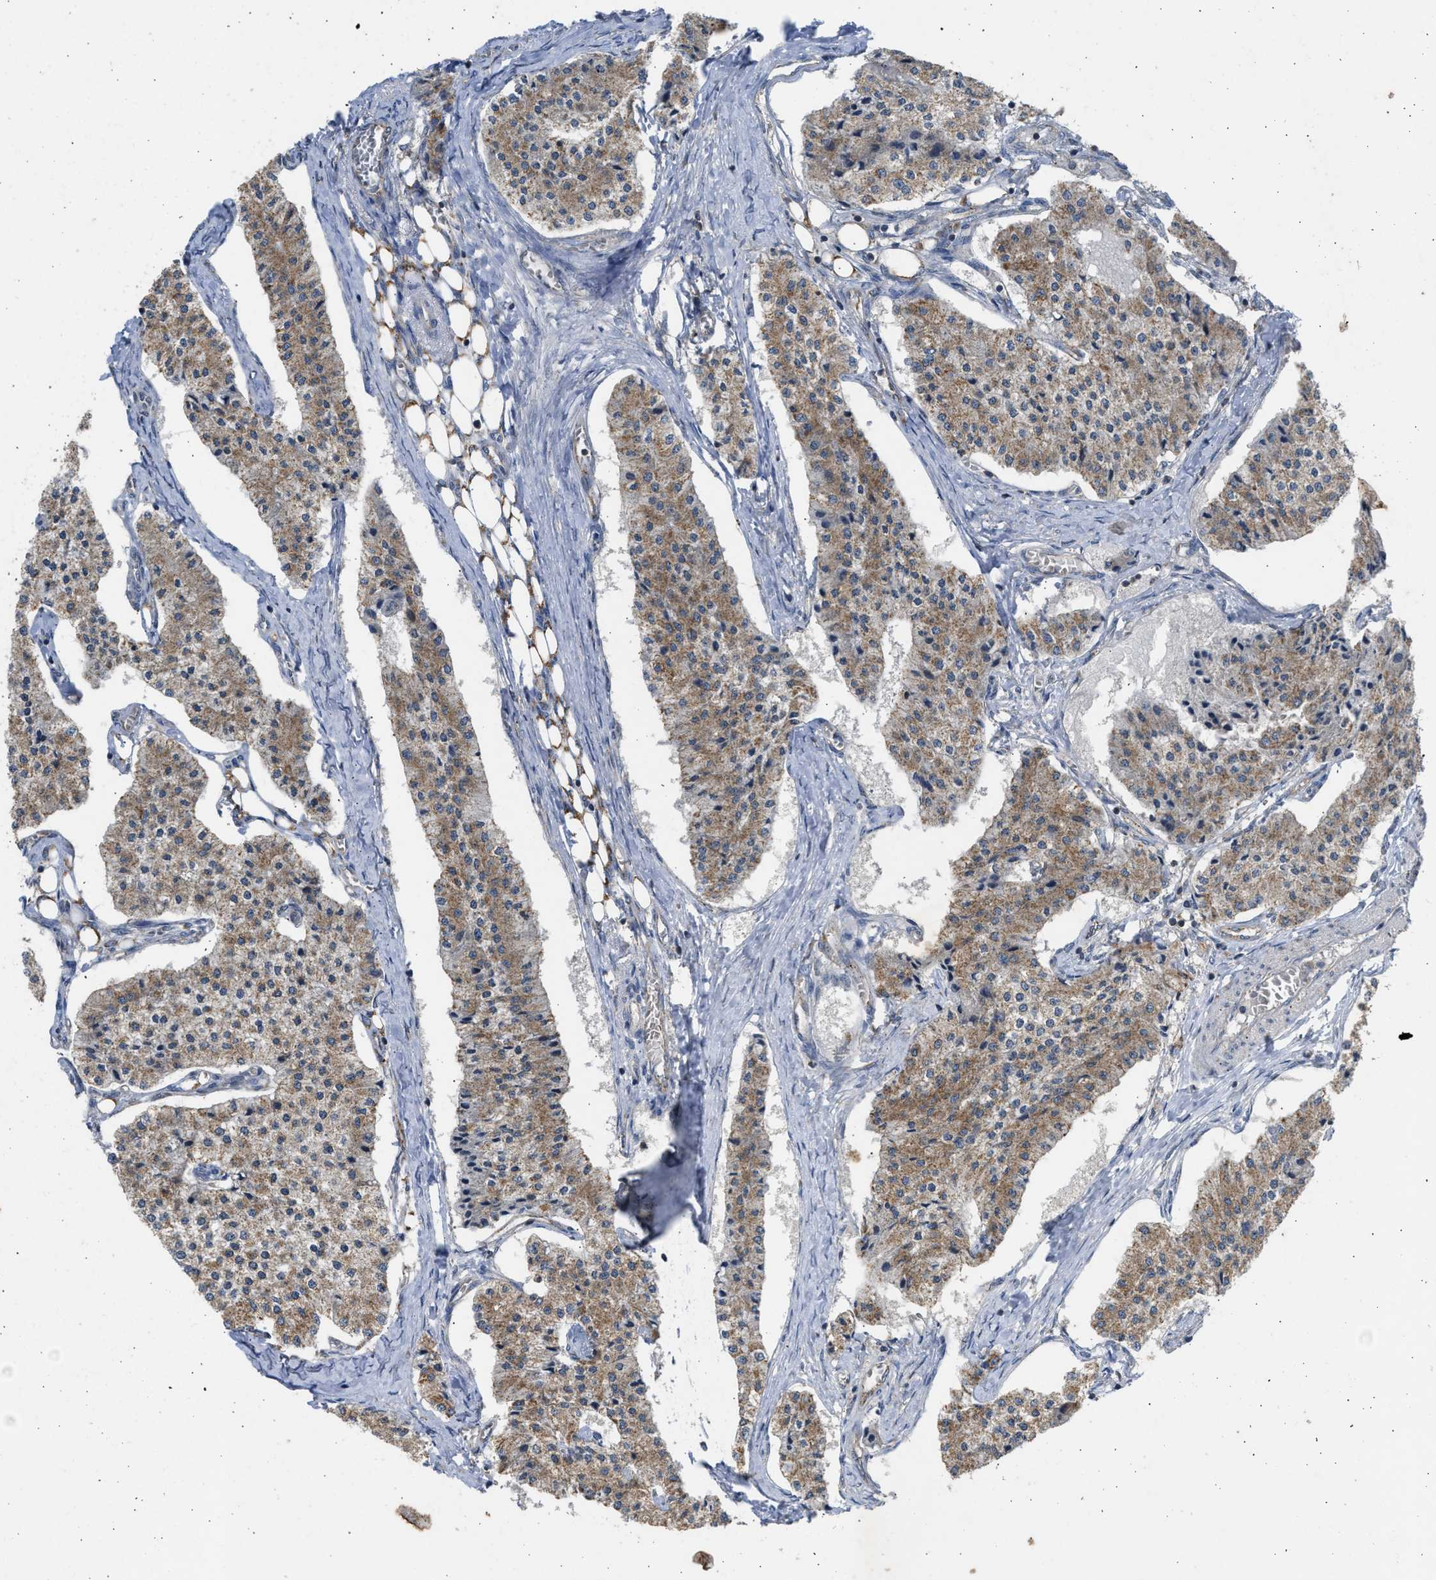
{"staining": {"intensity": "moderate", "quantity": ">75%", "location": "cytoplasmic/membranous"}, "tissue": "carcinoid", "cell_type": "Tumor cells", "image_type": "cancer", "snomed": [{"axis": "morphology", "description": "Carcinoid, malignant, NOS"}, {"axis": "topography", "description": "Colon"}], "caption": "Carcinoid (malignant) stained with immunohistochemistry shows moderate cytoplasmic/membranous positivity in about >75% of tumor cells.", "gene": "CYP1A1", "patient": {"sex": "female", "age": 52}}